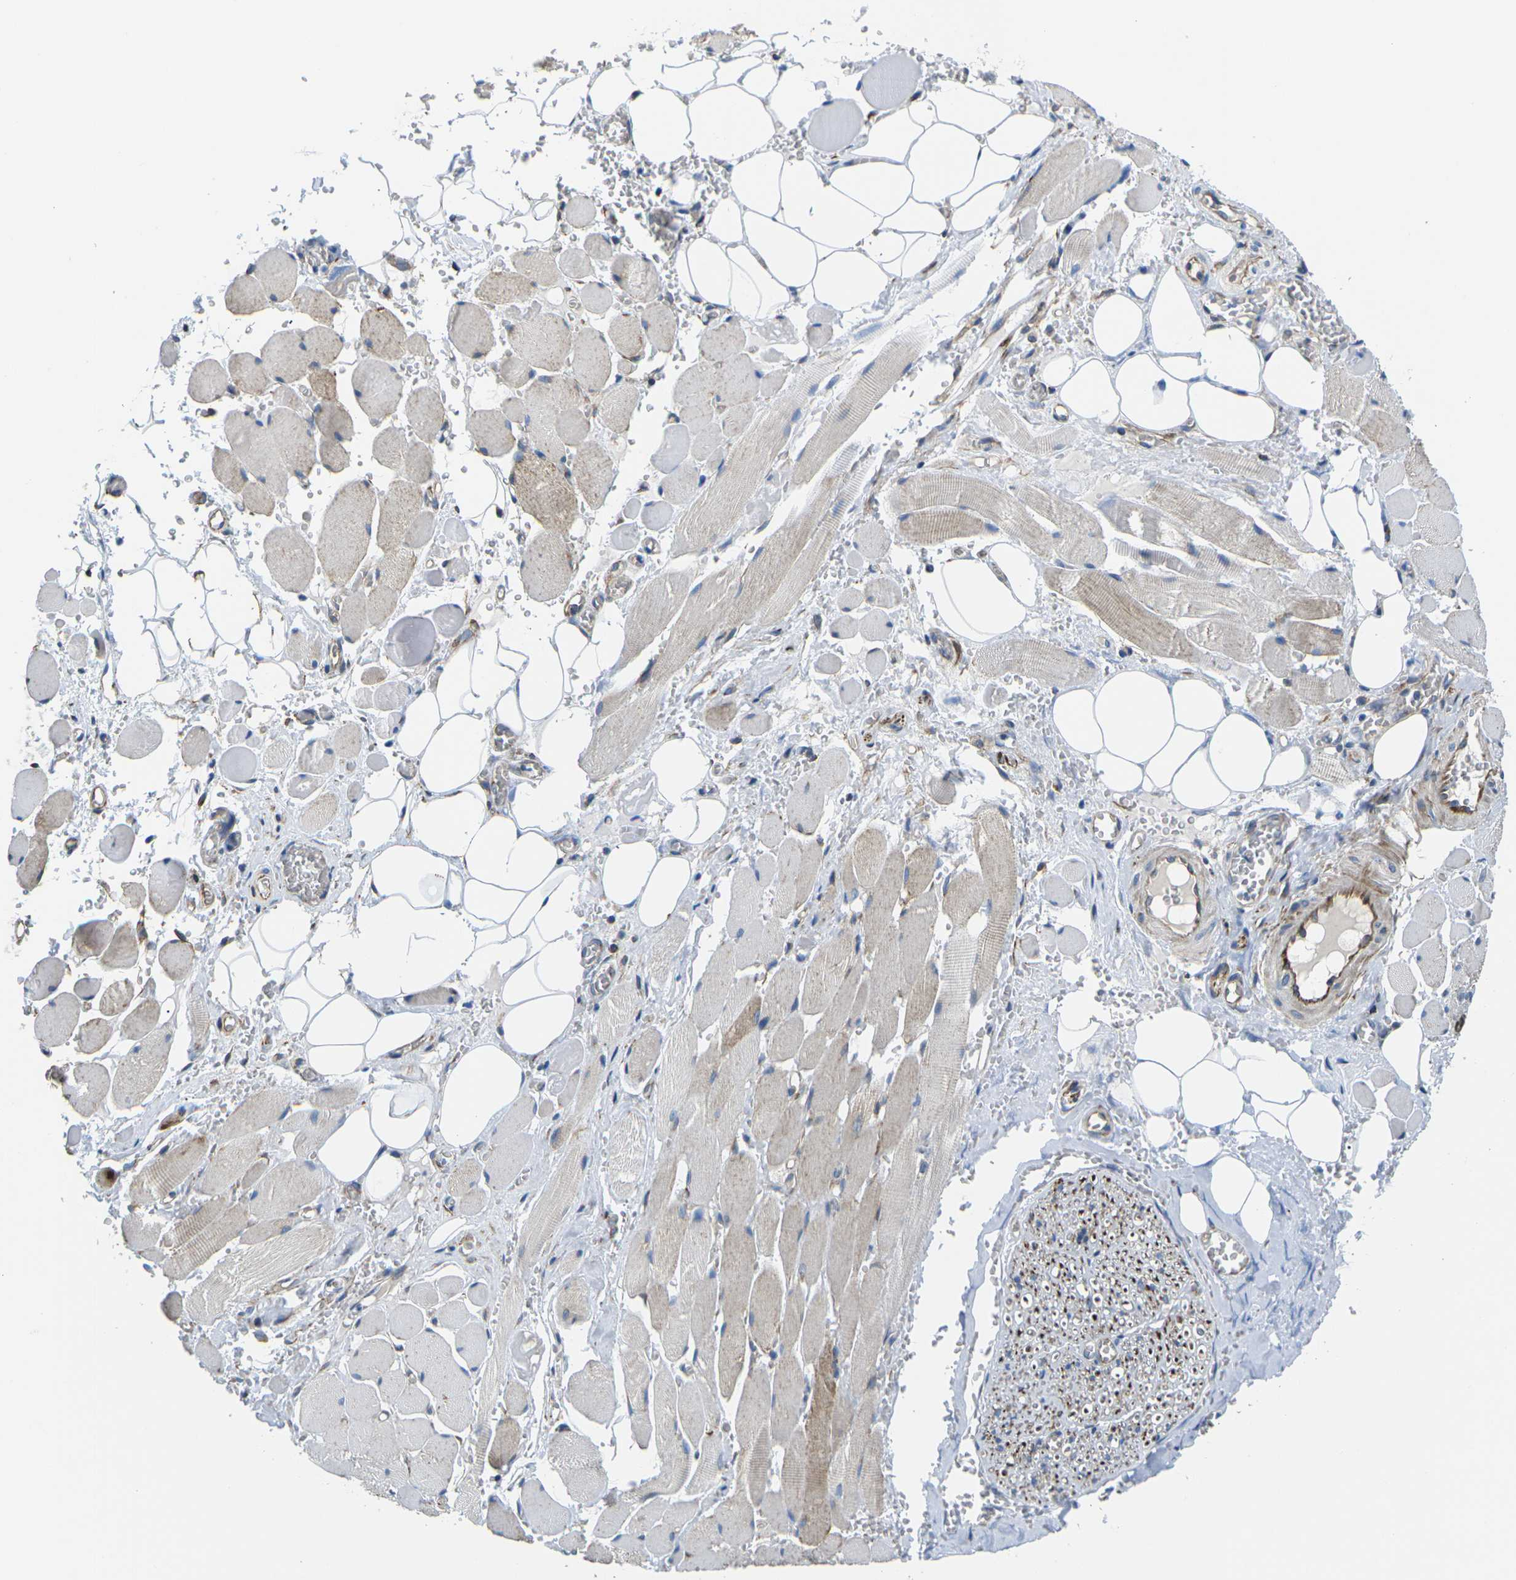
{"staining": {"intensity": "weak", "quantity": "25%-75%", "location": "cytoplasmic/membranous"}, "tissue": "adipose tissue", "cell_type": "Adipocytes", "image_type": "normal", "snomed": [{"axis": "morphology", "description": "Squamous cell carcinoma, NOS"}, {"axis": "topography", "description": "Oral tissue"}, {"axis": "topography", "description": "Head-Neck"}], "caption": "Immunohistochemical staining of normal human adipose tissue shows weak cytoplasmic/membranous protein expression in about 25%-75% of adipocytes.", "gene": "TMEFF2", "patient": {"sex": "female", "age": 50}}